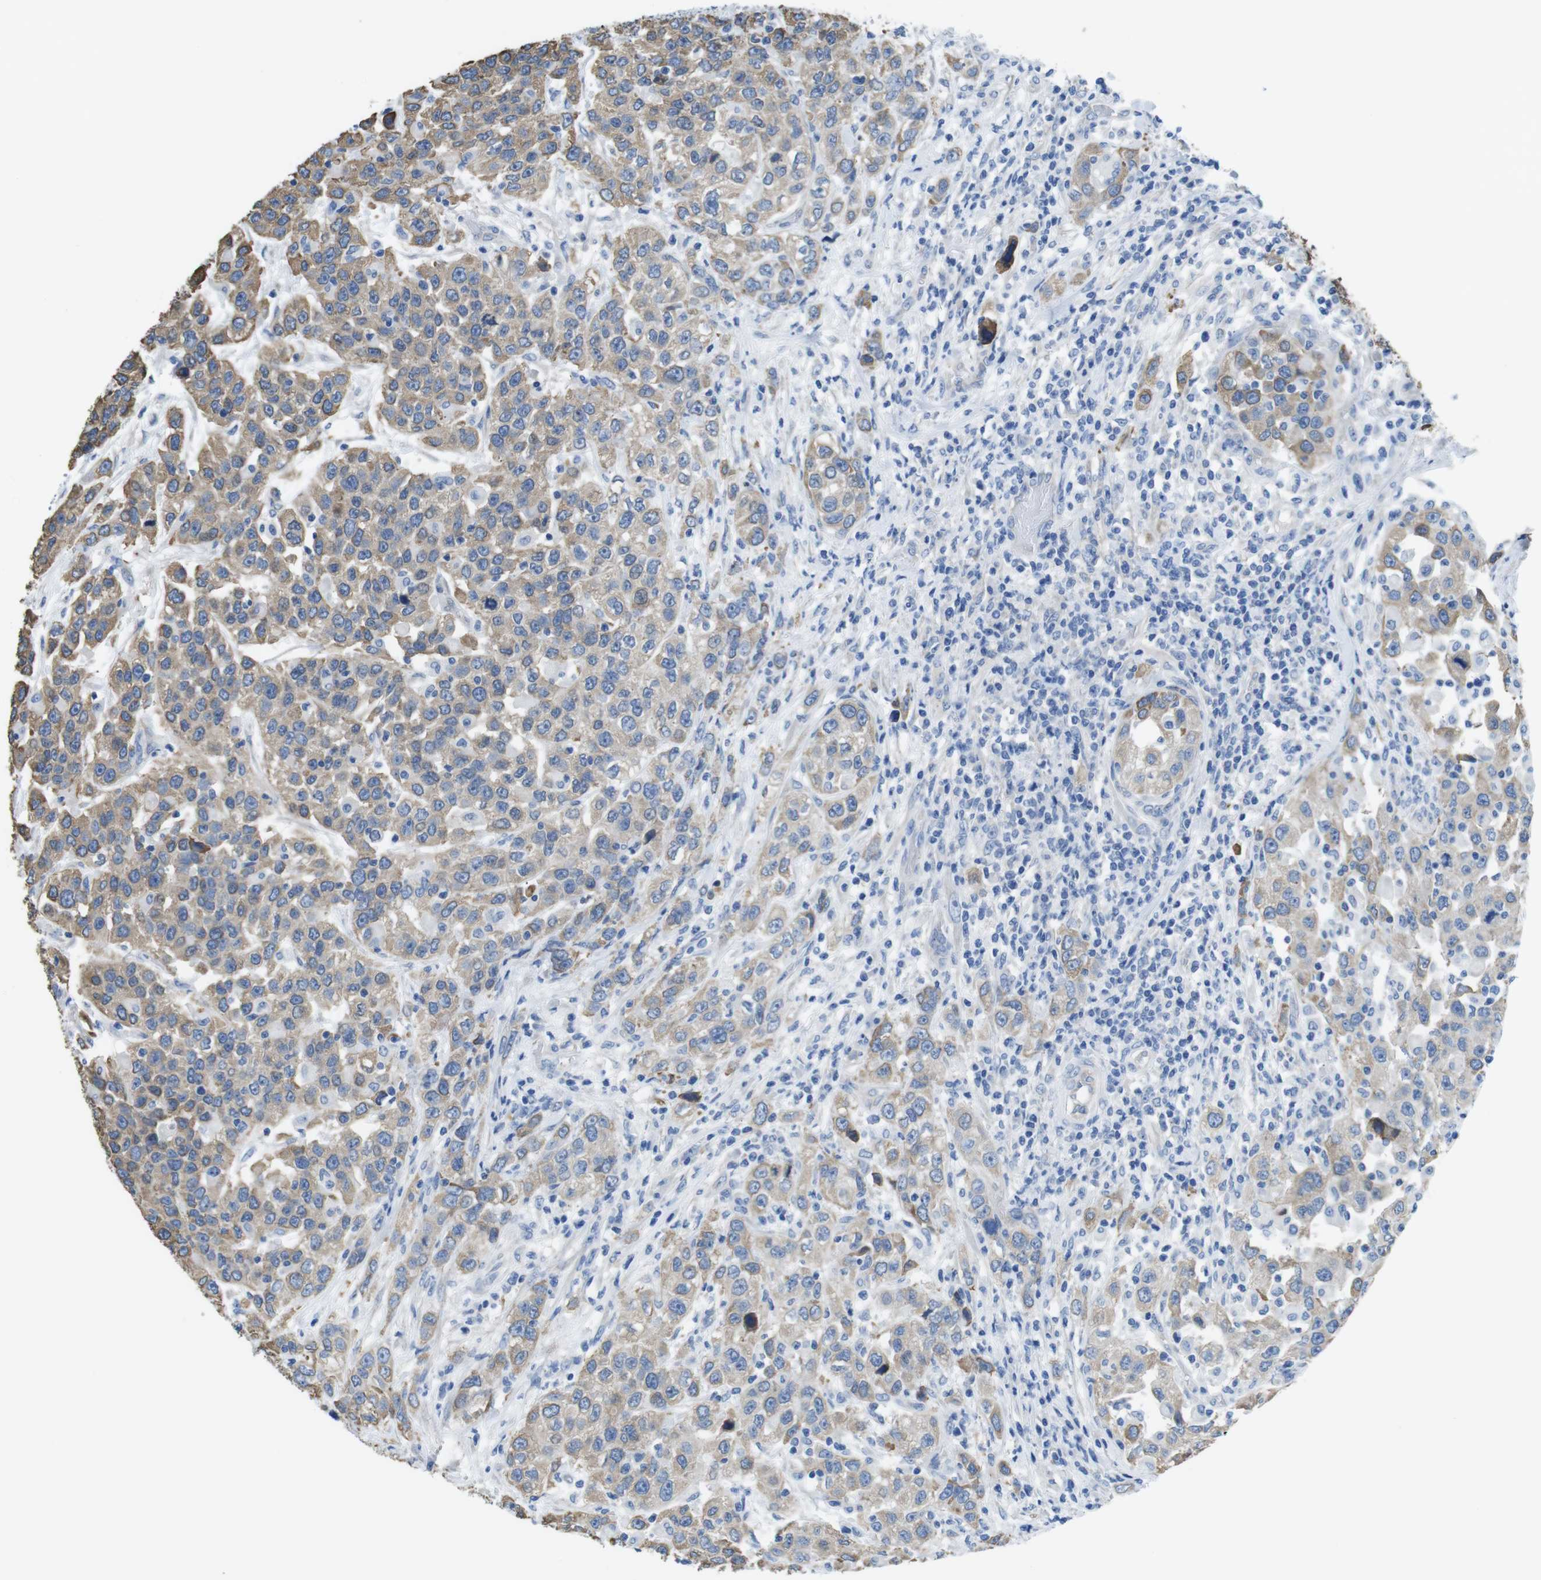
{"staining": {"intensity": "weak", "quantity": ">75%", "location": "cytoplasmic/membranous"}, "tissue": "urothelial cancer", "cell_type": "Tumor cells", "image_type": "cancer", "snomed": [{"axis": "morphology", "description": "Urothelial carcinoma, High grade"}, {"axis": "topography", "description": "Urinary bladder"}], "caption": "Human urothelial carcinoma (high-grade) stained for a protein (brown) displays weak cytoplasmic/membranous positive positivity in approximately >75% of tumor cells.", "gene": "CDH8", "patient": {"sex": "female", "age": 80}}